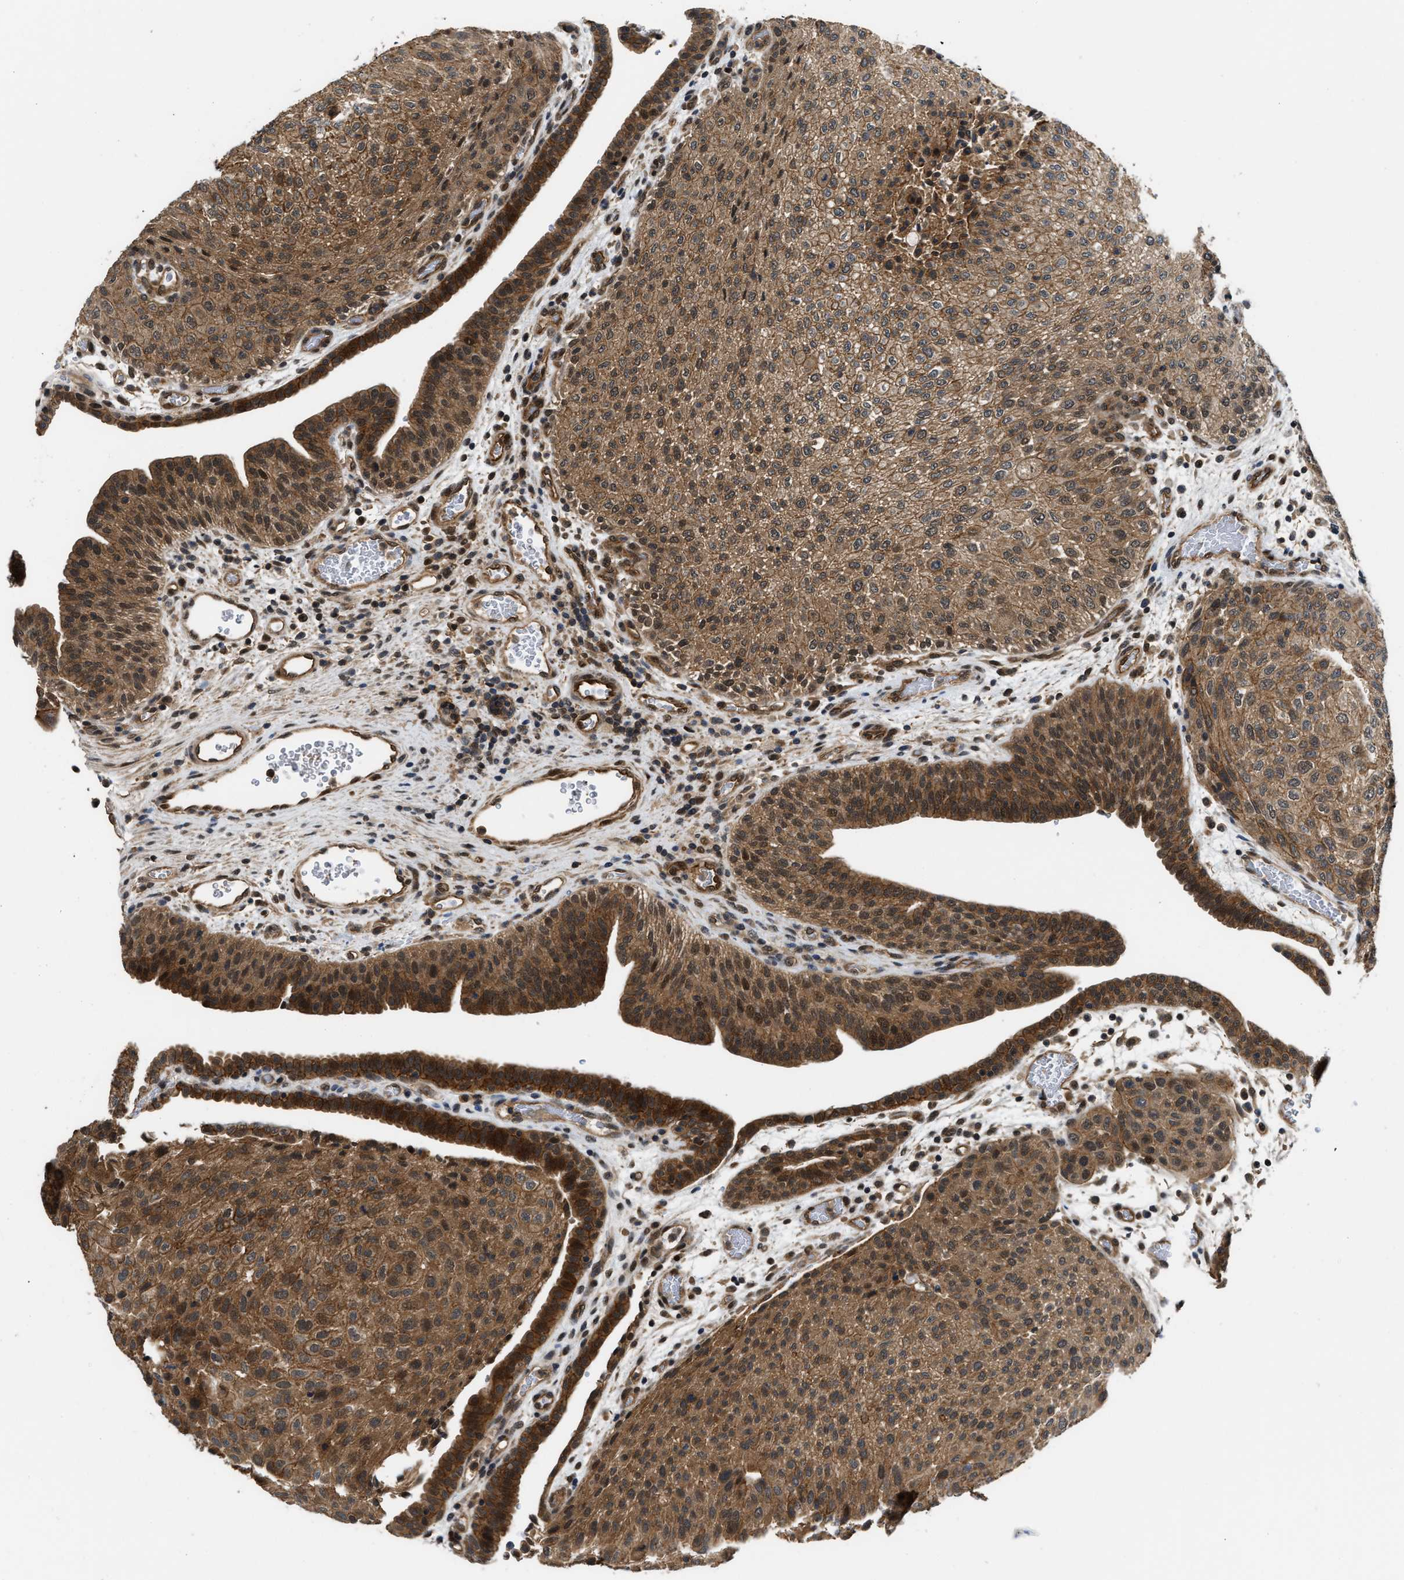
{"staining": {"intensity": "moderate", "quantity": ">75%", "location": "cytoplasmic/membranous"}, "tissue": "urothelial cancer", "cell_type": "Tumor cells", "image_type": "cancer", "snomed": [{"axis": "morphology", "description": "Urothelial carcinoma, Low grade"}, {"axis": "morphology", "description": "Urothelial carcinoma, High grade"}, {"axis": "topography", "description": "Urinary bladder"}], "caption": "Protein expression analysis of high-grade urothelial carcinoma demonstrates moderate cytoplasmic/membranous expression in approximately >75% of tumor cells.", "gene": "COPS2", "patient": {"sex": "male", "age": 35}}